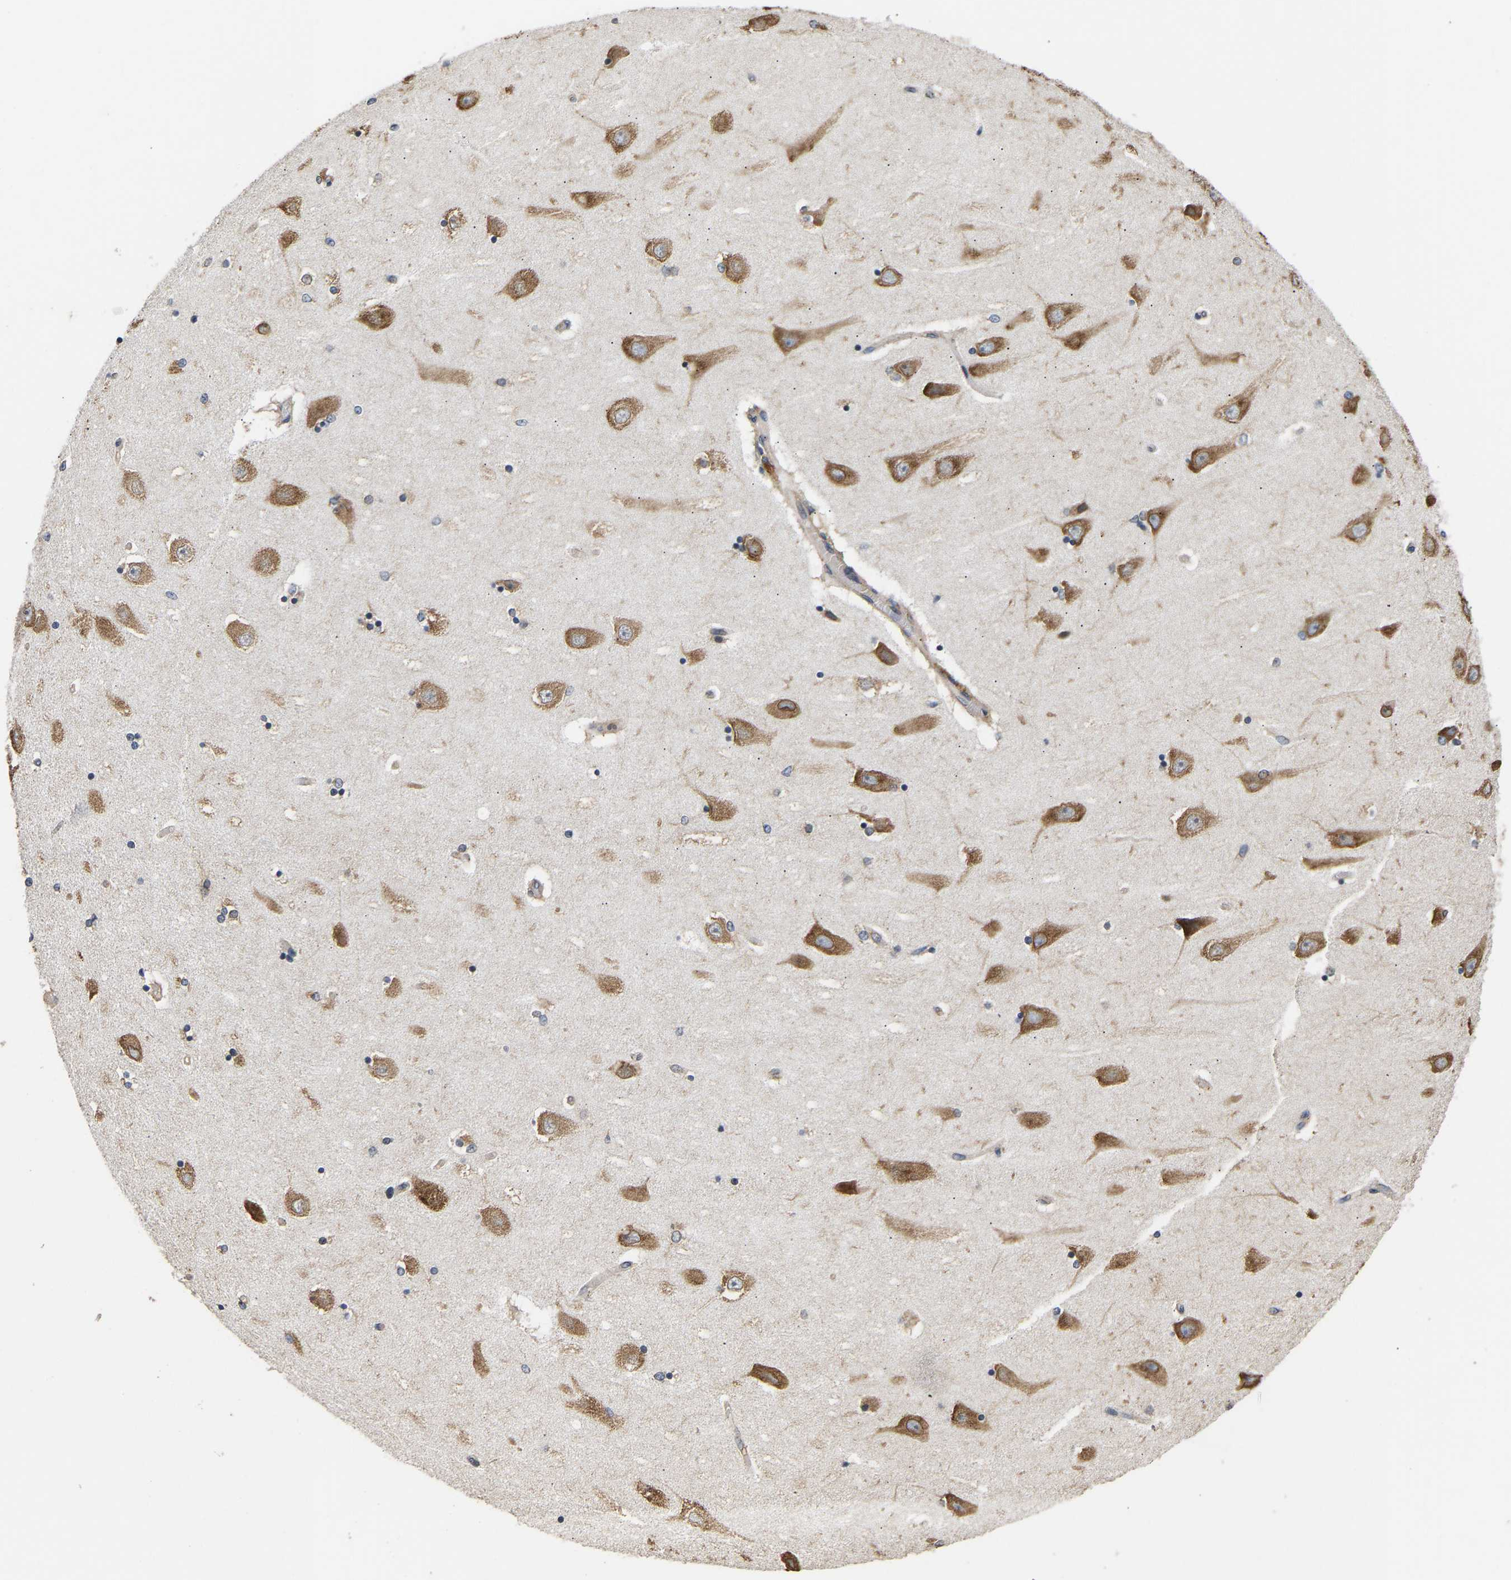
{"staining": {"intensity": "weak", "quantity": "<25%", "location": "cytoplasmic/membranous"}, "tissue": "hippocampus", "cell_type": "Glial cells", "image_type": "normal", "snomed": [{"axis": "morphology", "description": "Normal tissue, NOS"}, {"axis": "topography", "description": "Hippocampus"}], "caption": "Histopathology image shows no protein expression in glial cells of benign hippocampus.", "gene": "AIMP2", "patient": {"sex": "female", "age": 54}}